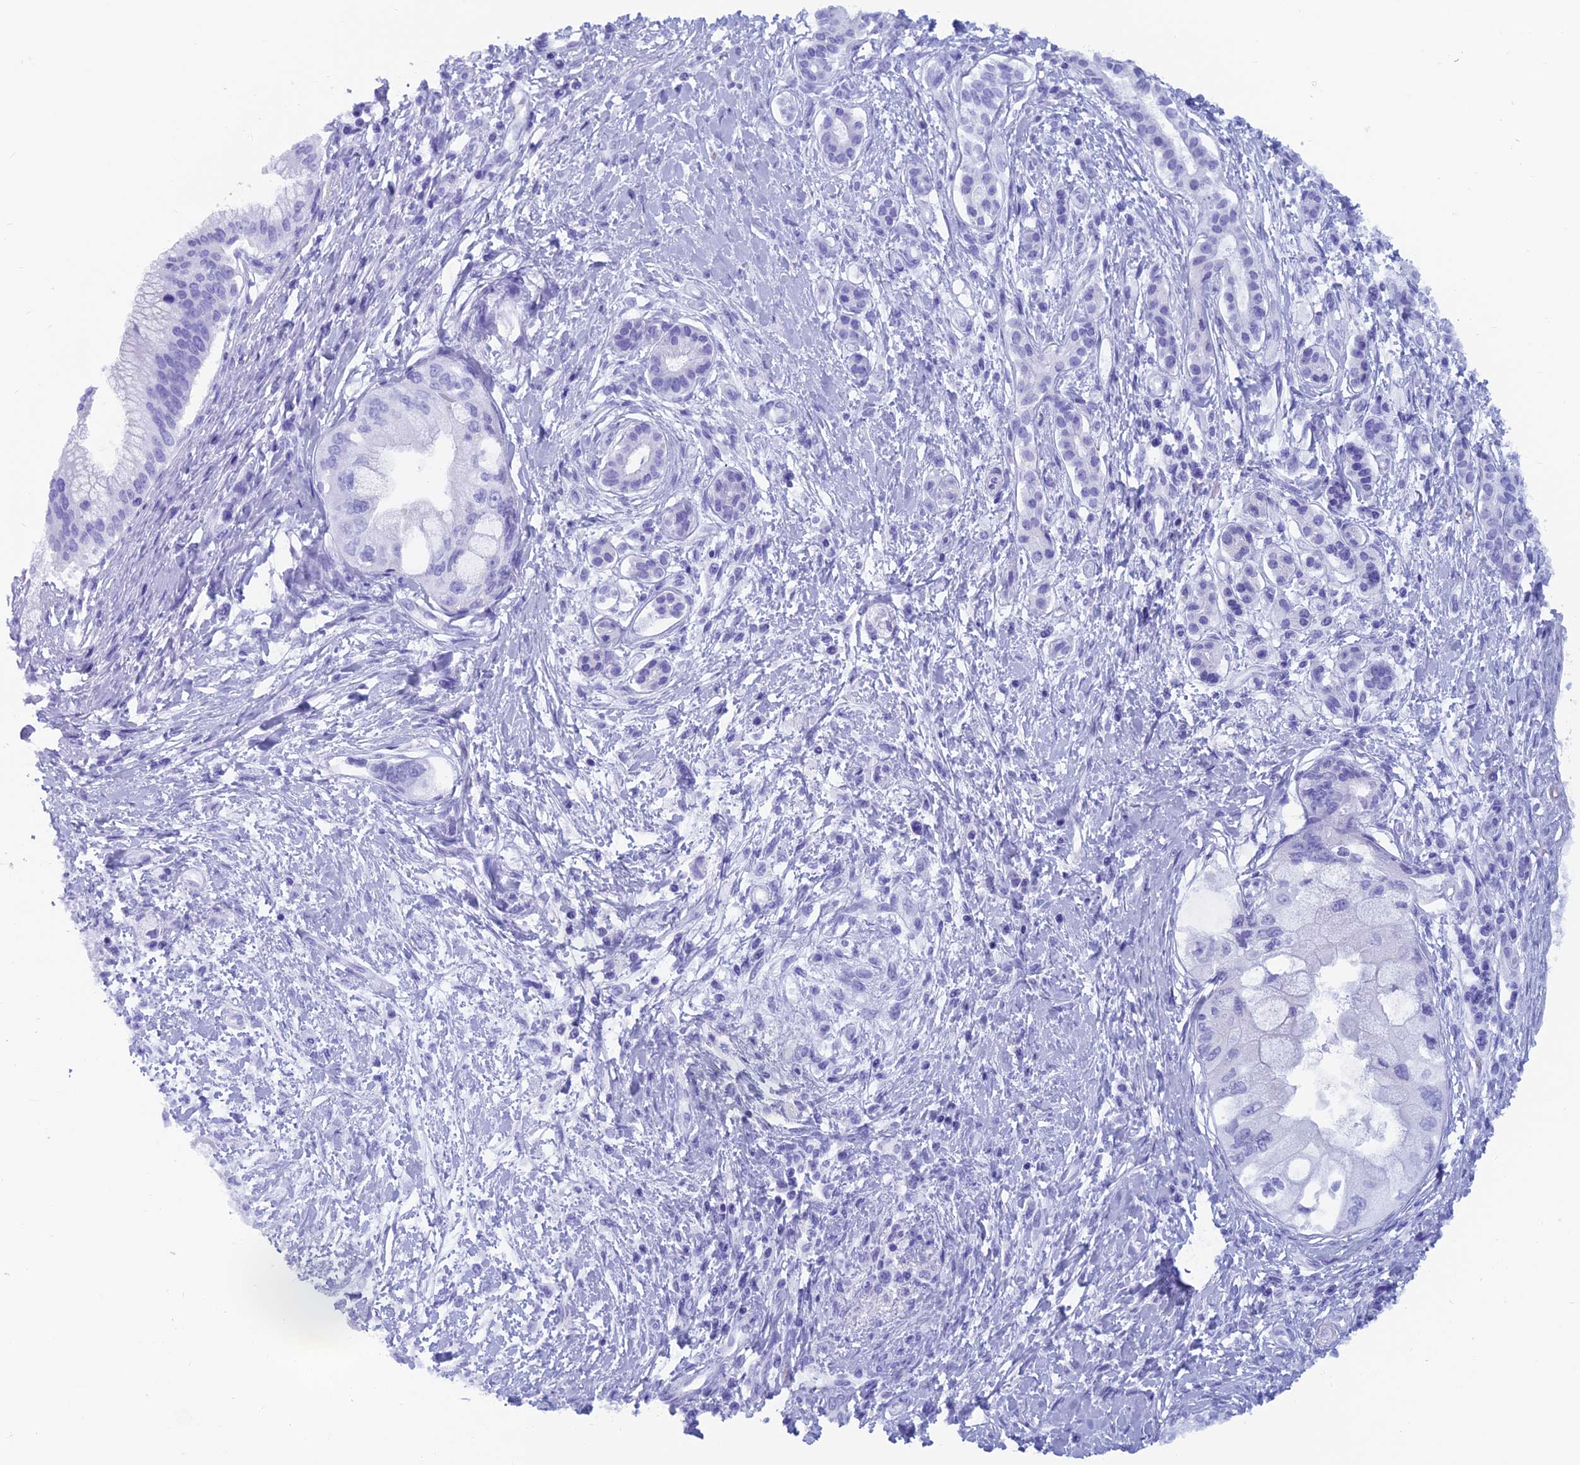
{"staining": {"intensity": "negative", "quantity": "none", "location": "none"}, "tissue": "pancreatic cancer", "cell_type": "Tumor cells", "image_type": "cancer", "snomed": [{"axis": "morphology", "description": "Adenocarcinoma, NOS"}, {"axis": "topography", "description": "Pancreas"}], "caption": "High power microscopy photomicrograph of an immunohistochemistry micrograph of pancreatic cancer, revealing no significant staining in tumor cells.", "gene": "CAPS", "patient": {"sex": "male", "age": 46}}